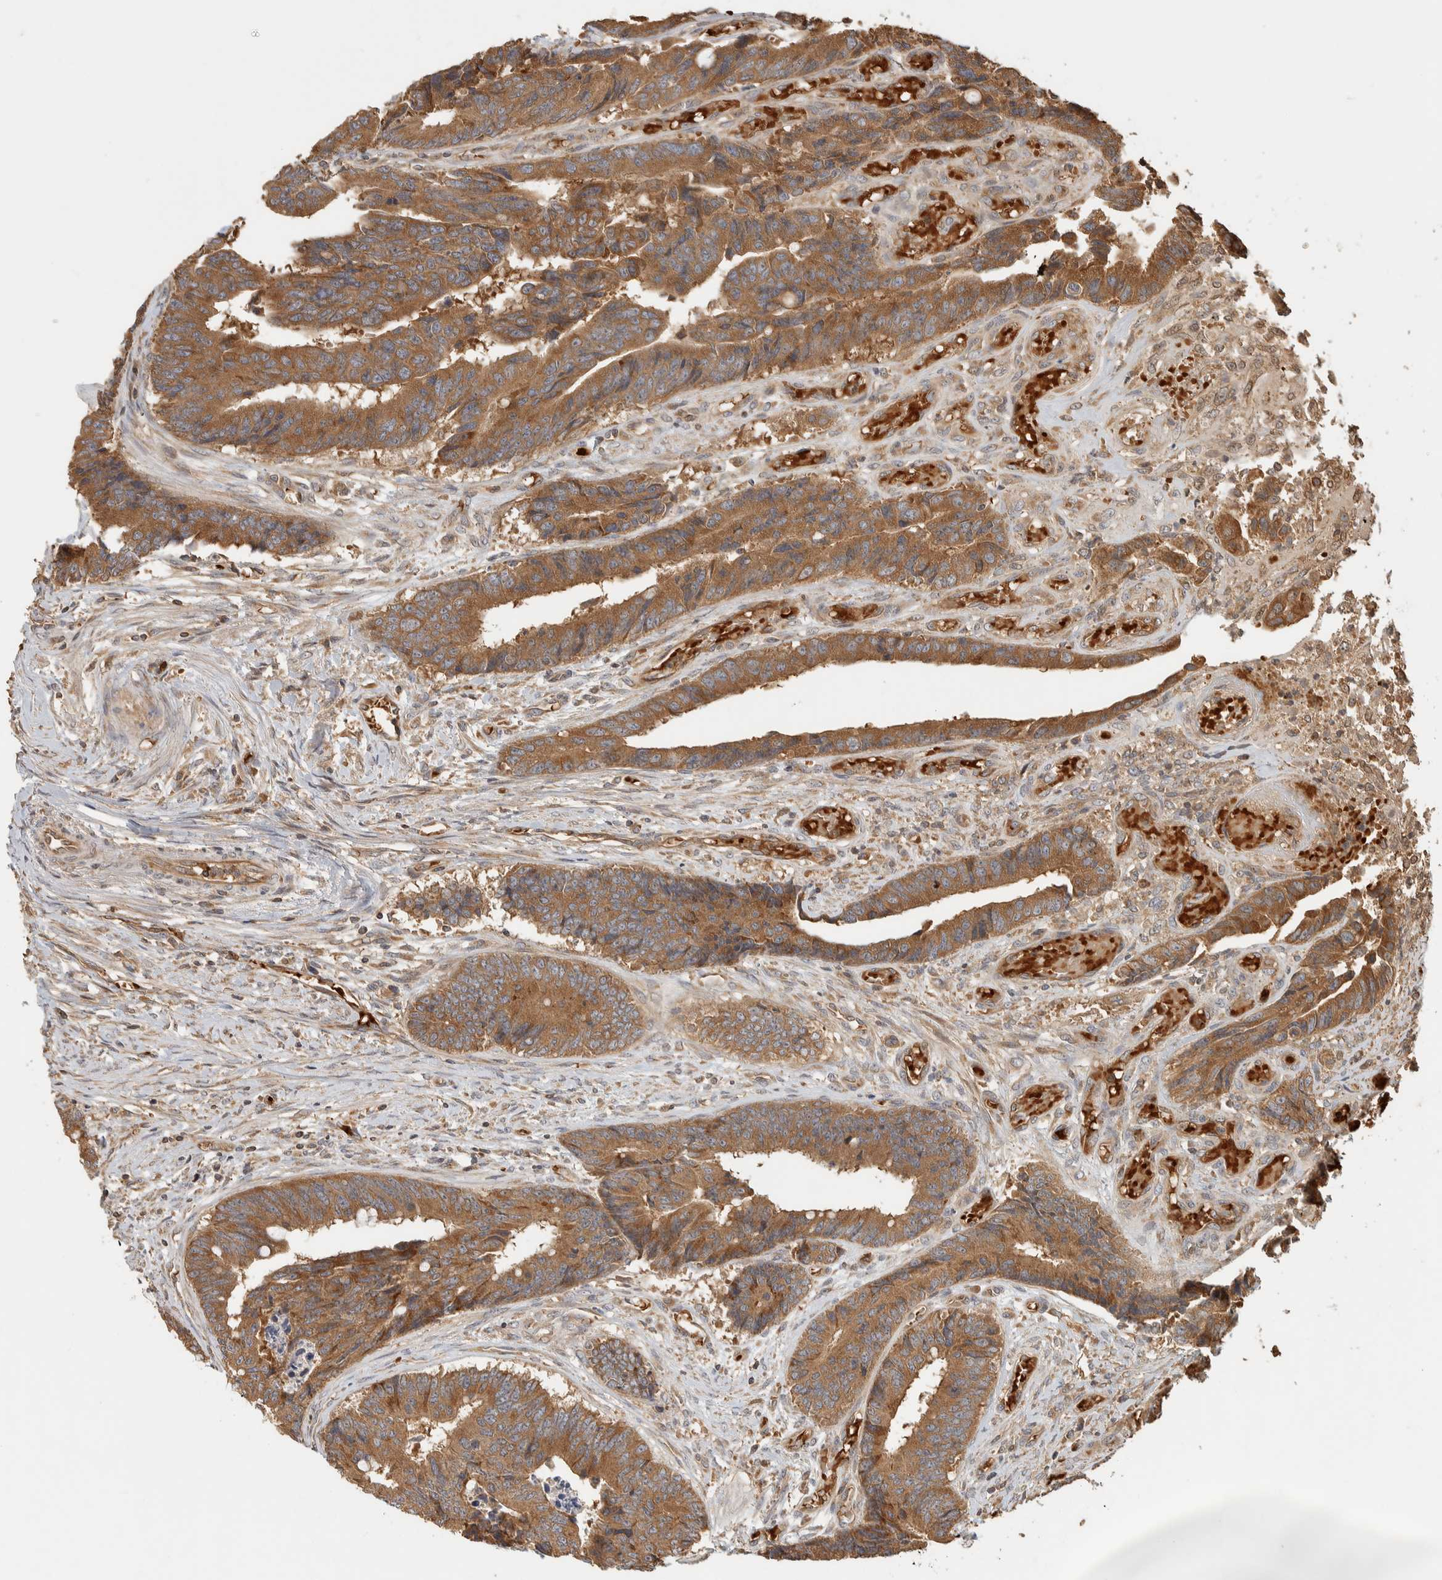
{"staining": {"intensity": "moderate", "quantity": ">75%", "location": "cytoplasmic/membranous"}, "tissue": "colorectal cancer", "cell_type": "Tumor cells", "image_type": "cancer", "snomed": [{"axis": "morphology", "description": "Adenocarcinoma, NOS"}, {"axis": "topography", "description": "Rectum"}], "caption": "DAB immunohistochemical staining of colorectal cancer (adenocarcinoma) exhibits moderate cytoplasmic/membranous protein expression in about >75% of tumor cells.", "gene": "TTI2", "patient": {"sex": "male", "age": 84}}